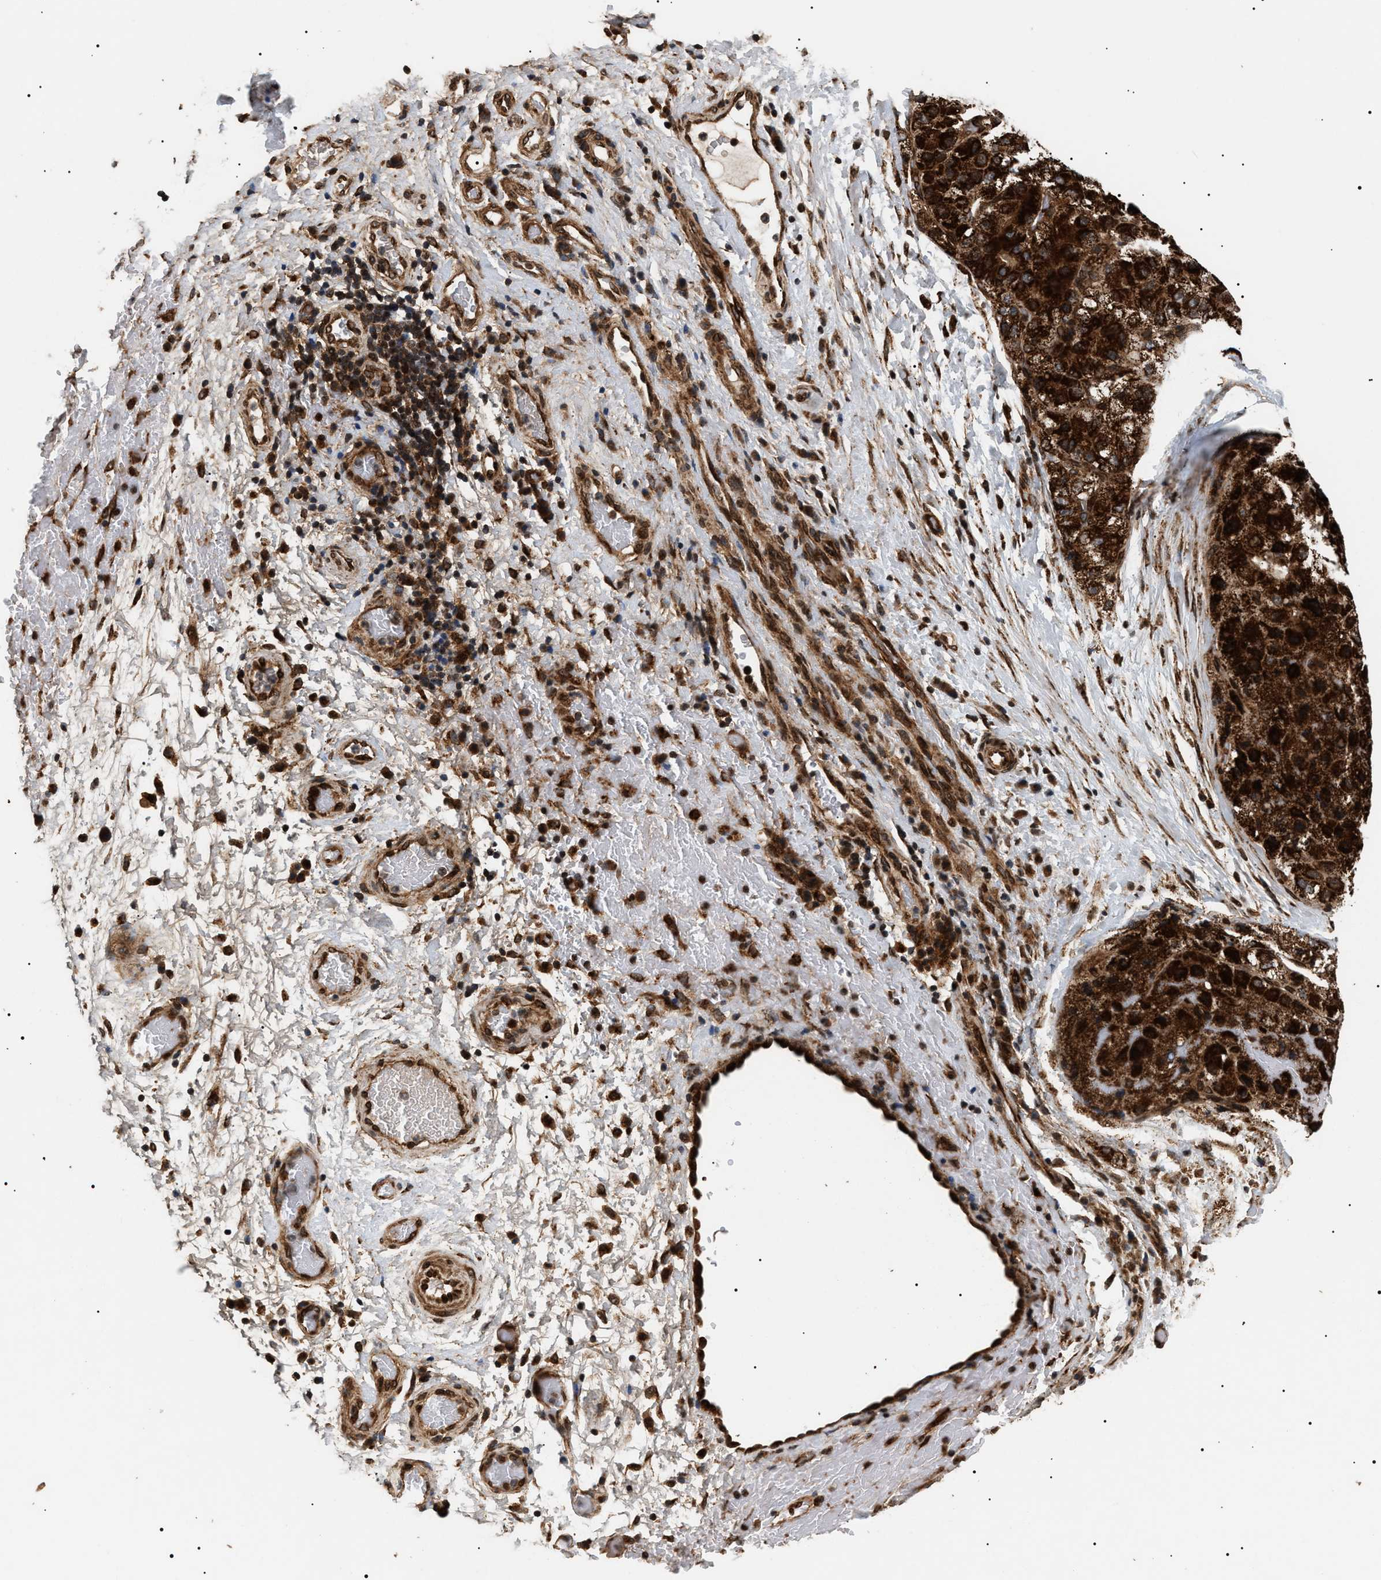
{"staining": {"intensity": "strong", "quantity": ">75%", "location": "cytoplasmic/membranous"}, "tissue": "liver cancer", "cell_type": "Tumor cells", "image_type": "cancer", "snomed": [{"axis": "morphology", "description": "Carcinoma, Hepatocellular, NOS"}, {"axis": "topography", "description": "Liver"}], "caption": "Protein expression analysis of liver hepatocellular carcinoma exhibits strong cytoplasmic/membranous expression in approximately >75% of tumor cells. The staining was performed using DAB (3,3'-diaminobenzidine), with brown indicating positive protein expression. Nuclei are stained blue with hematoxylin.", "gene": "ZBTB26", "patient": {"sex": "male", "age": 80}}